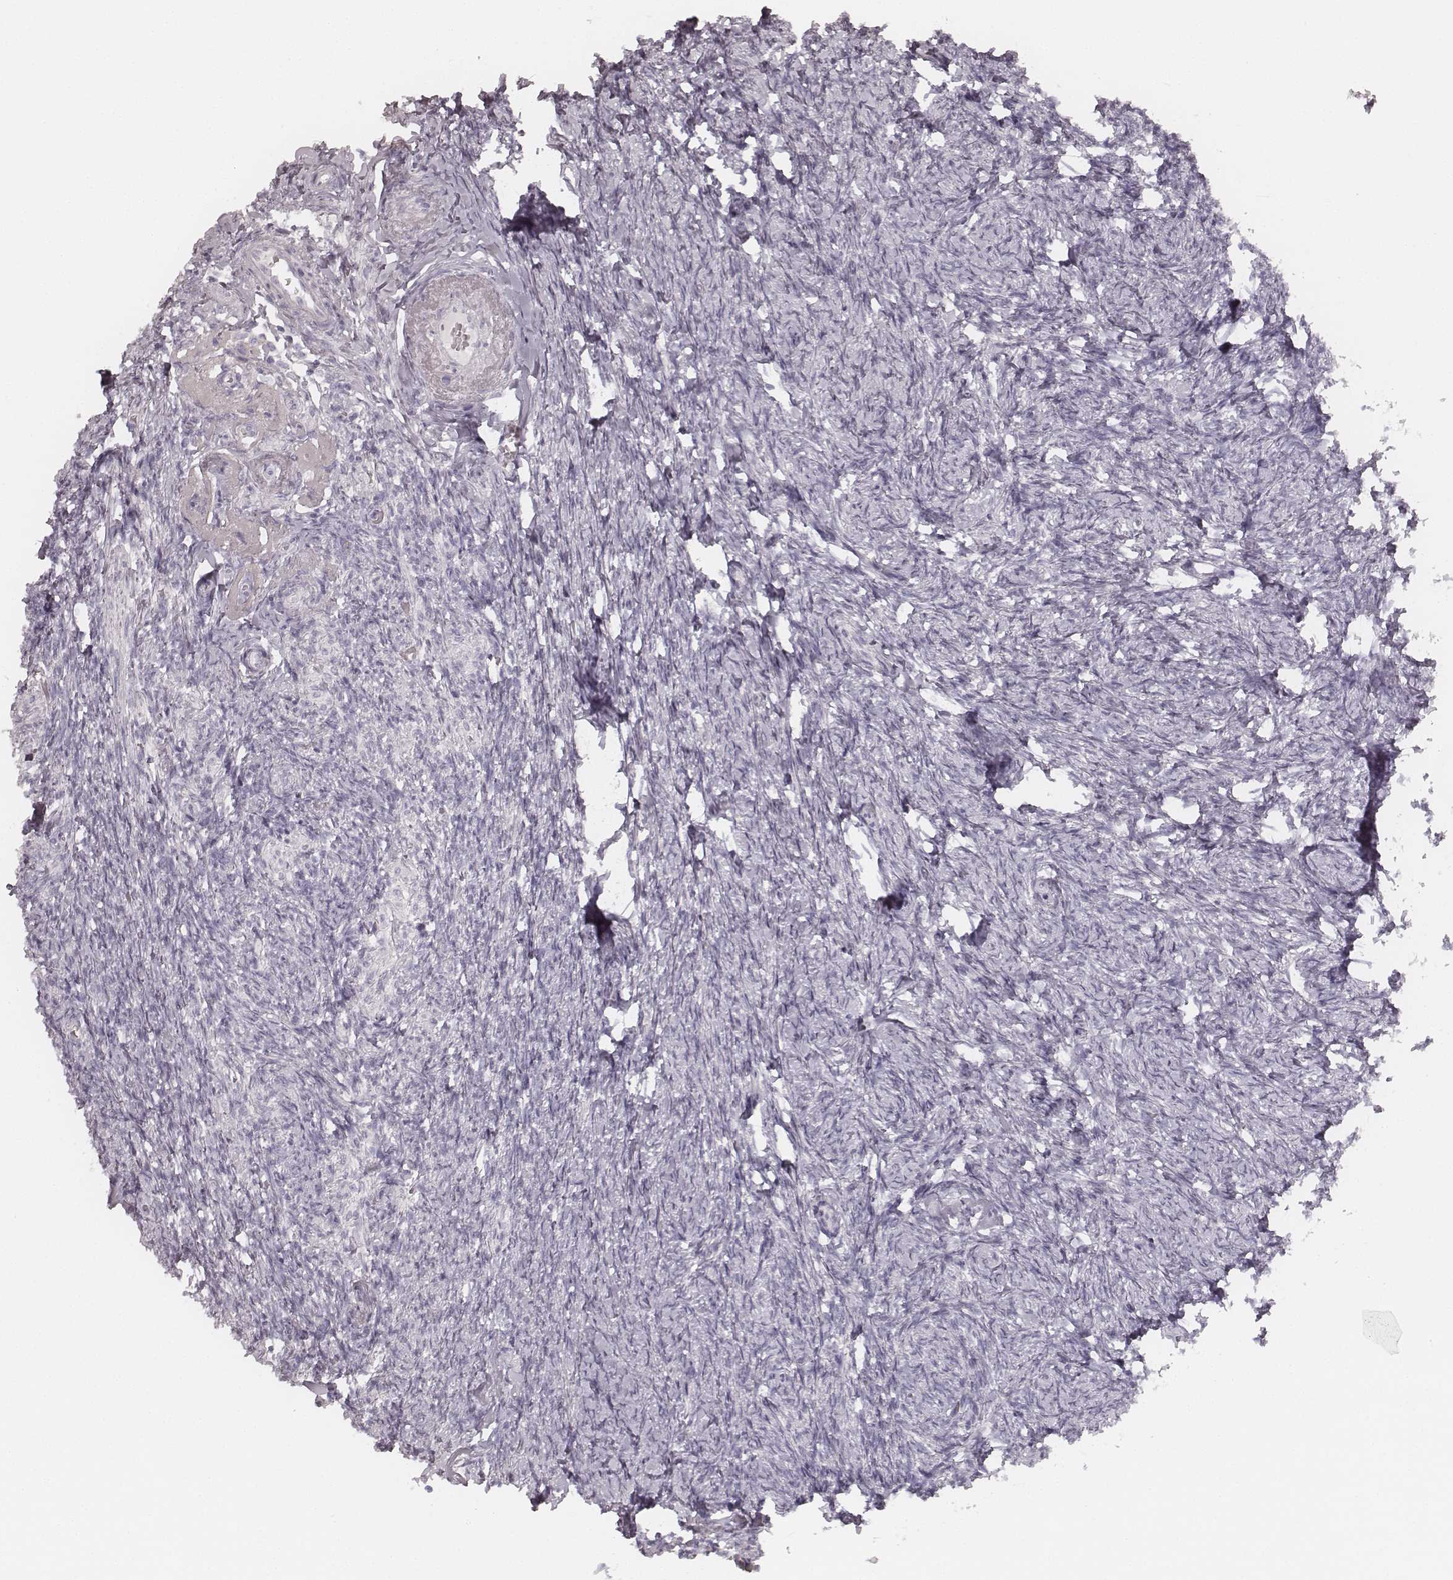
{"staining": {"intensity": "negative", "quantity": "none", "location": "none"}, "tissue": "ovary", "cell_type": "Ovarian stroma cells", "image_type": "normal", "snomed": [{"axis": "morphology", "description": "Normal tissue, NOS"}, {"axis": "topography", "description": "Ovary"}], "caption": "DAB immunohistochemical staining of unremarkable human ovary exhibits no significant staining in ovarian stroma cells. (DAB (3,3'-diaminobenzidine) immunohistochemistry (IHC) visualized using brightfield microscopy, high magnification).", "gene": "KRT72", "patient": {"sex": "female", "age": 72}}